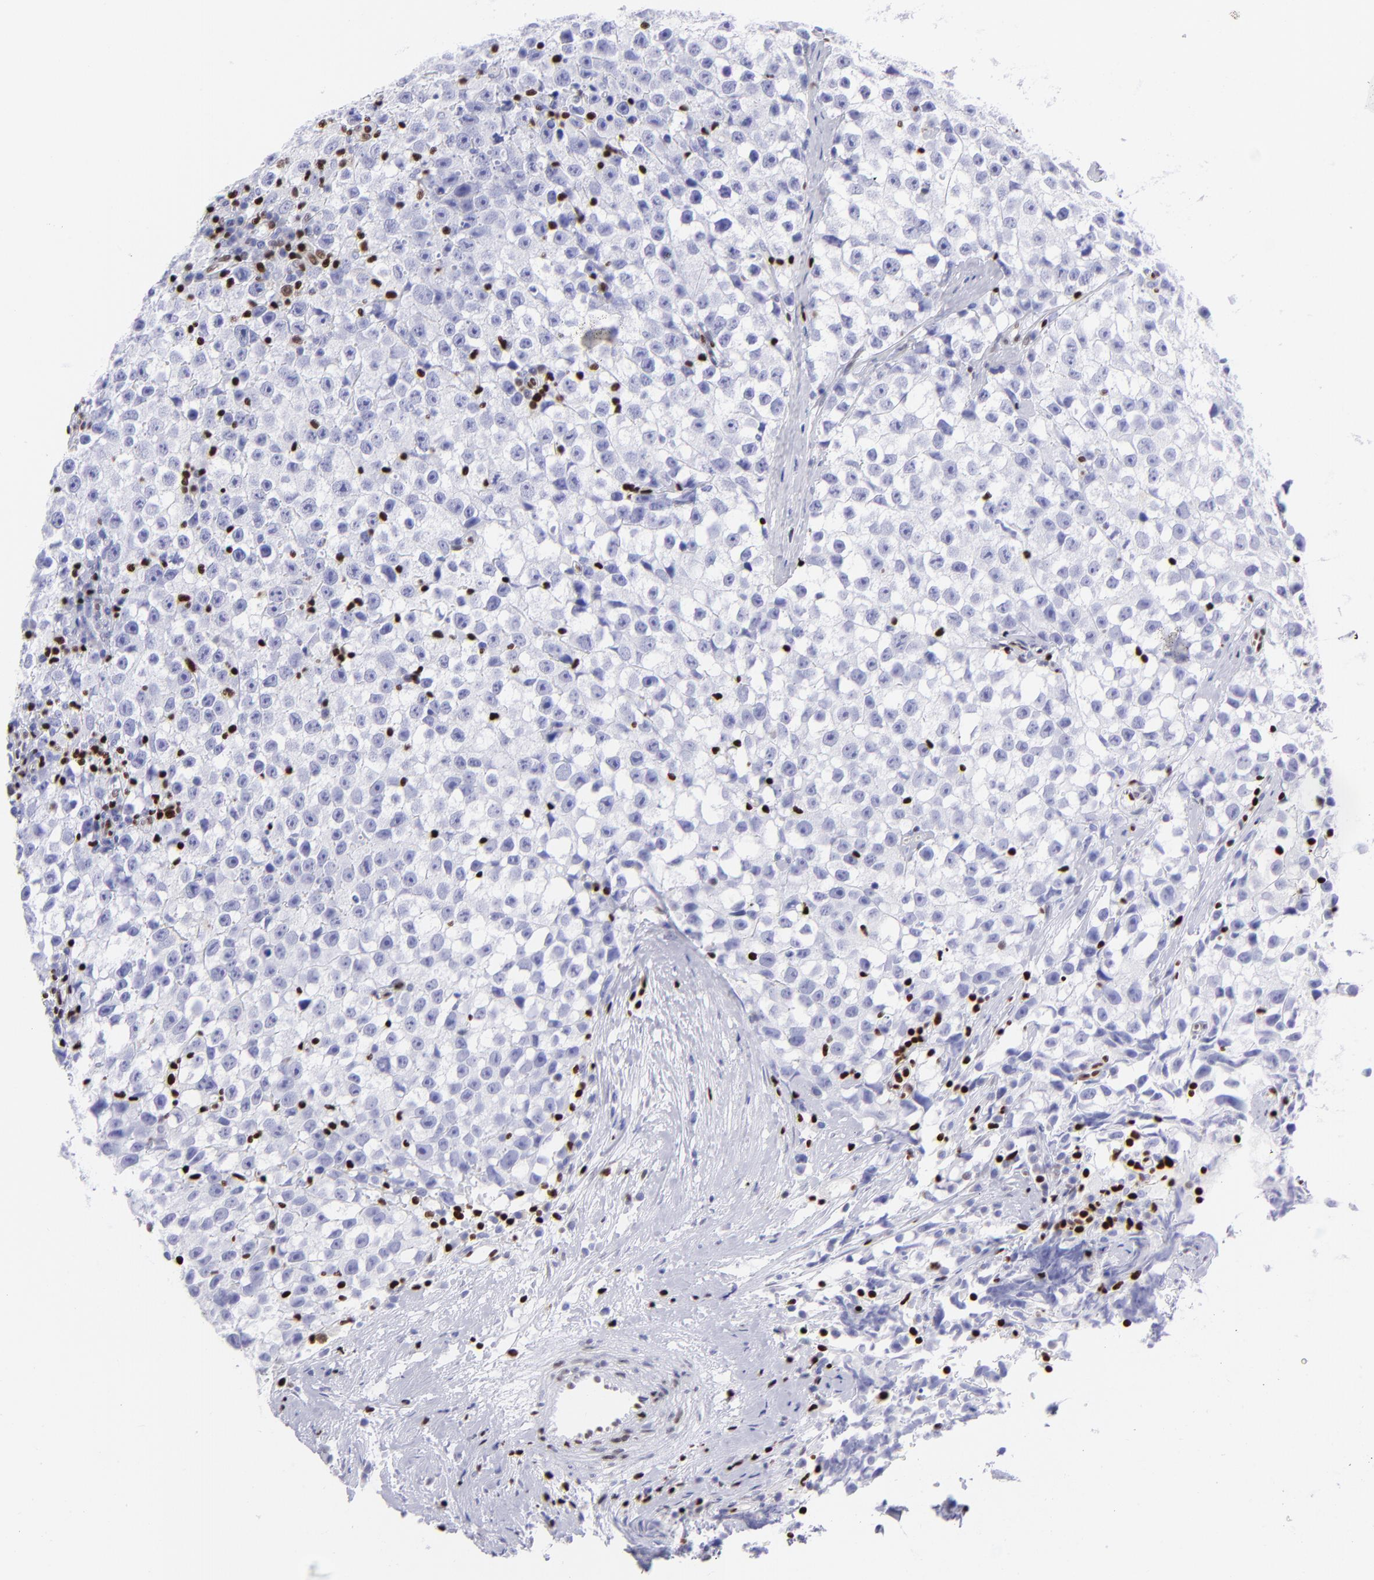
{"staining": {"intensity": "negative", "quantity": "none", "location": "none"}, "tissue": "testis cancer", "cell_type": "Tumor cells", "image_type": "cancer", "snomed": [{"axis": "morphology", "description": "Seminoma, NOS"}, {"axis": "topography", "description": "Testis"}], "caption": "IHC photomicrograph of neoplastic tissue: testis cancer (seminoma) stained with DAB demonstrates no significant protein expression in tumor cells.", "gene": "ETS1", "patient": {"sex": "male", "age": 35}}